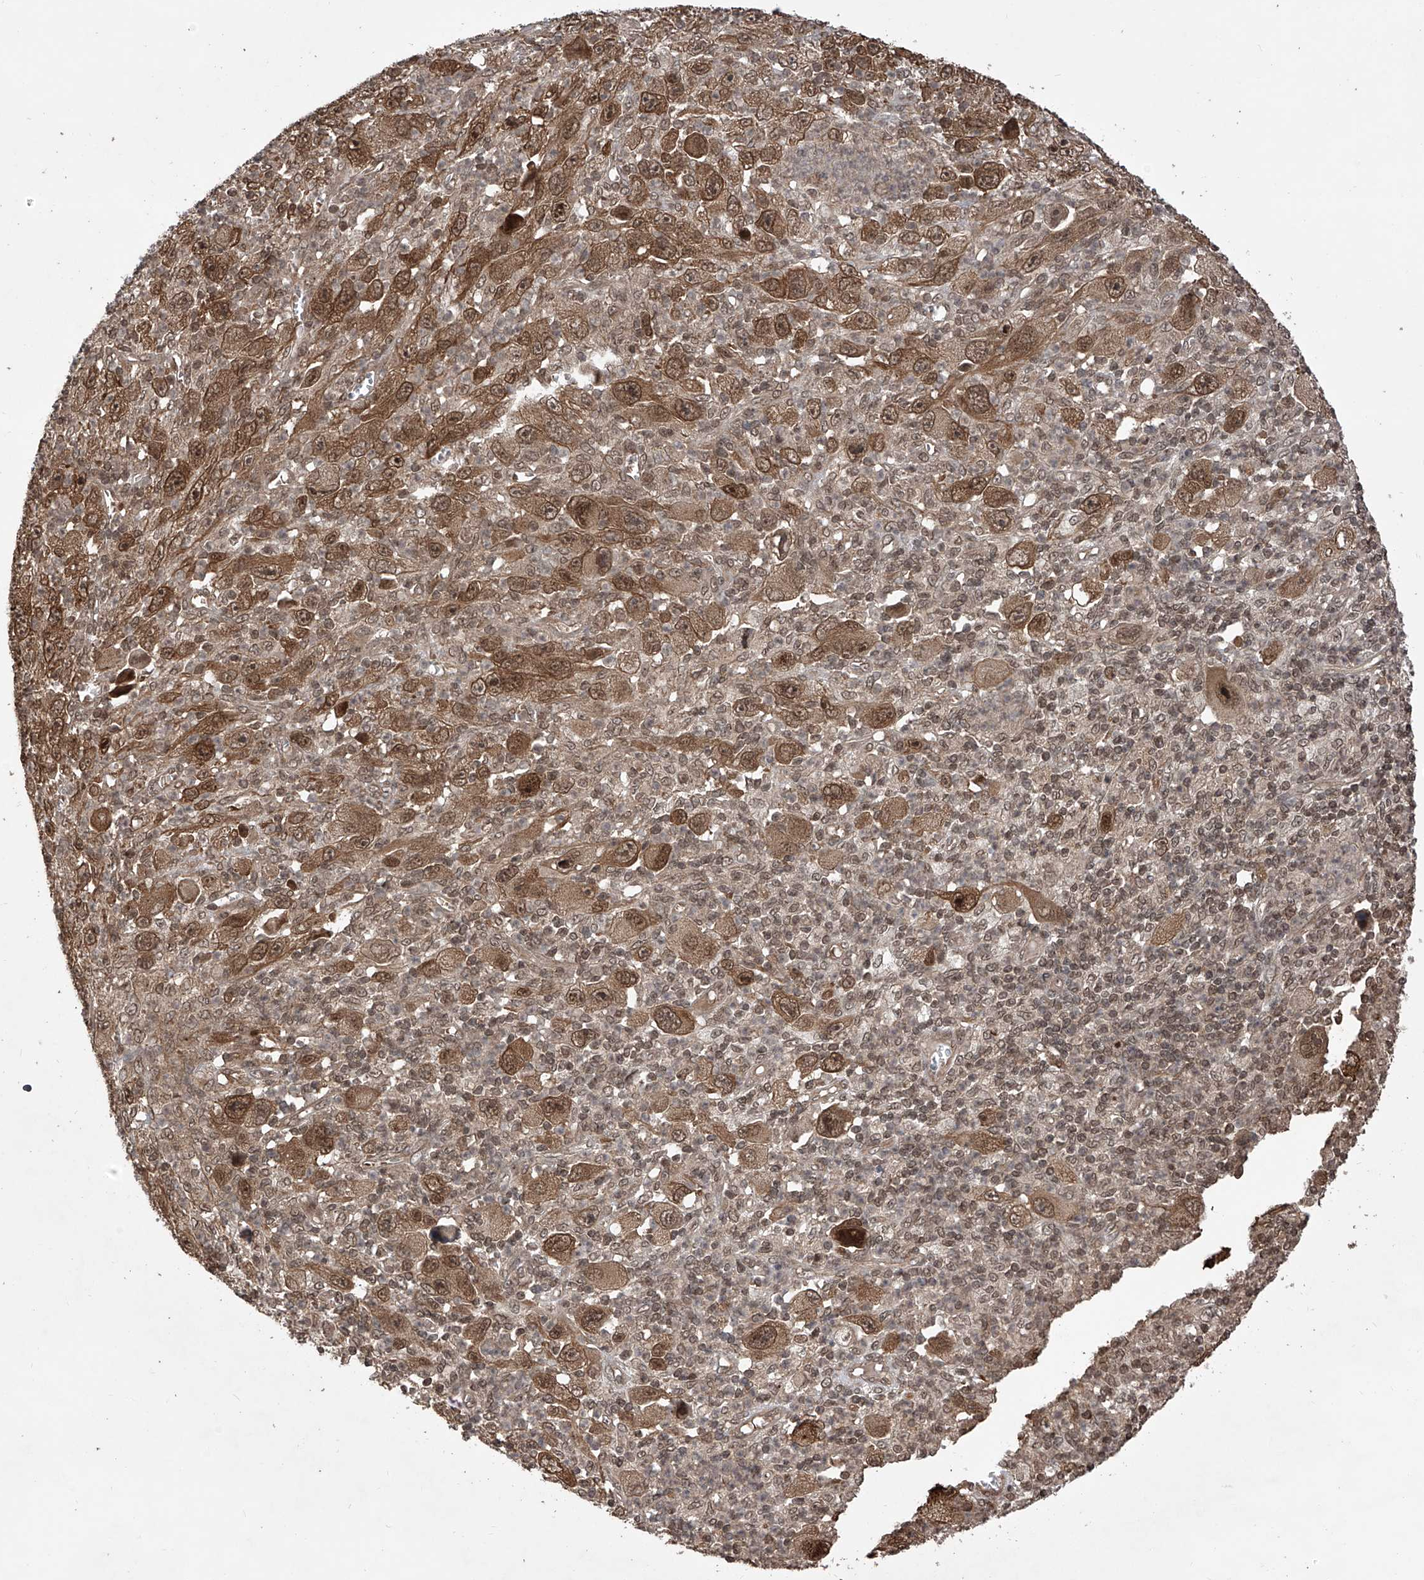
{"staining": {"intensity": "moderate", "quantity": ">75%", "location": "cytoplasmic/membranous,nuclear"}, "tissue": "melanoma", "cell_type": "Tumor cells", "image_type": "cancer", "snomed": [{"axis": "morphology", "description": "Malignant melanoma, Metastatic site"}, {"axis": "topography", "description": "Skin"}], "caption": "Tumor cells show medium levels of moderate cytoplasmic/membranous and nuclear positivity in approximately >75% of cells in human malignant melanoma (metastatic site).", "gene": "LYSMD4", "patient": {"sex": "female", "age": 56}}